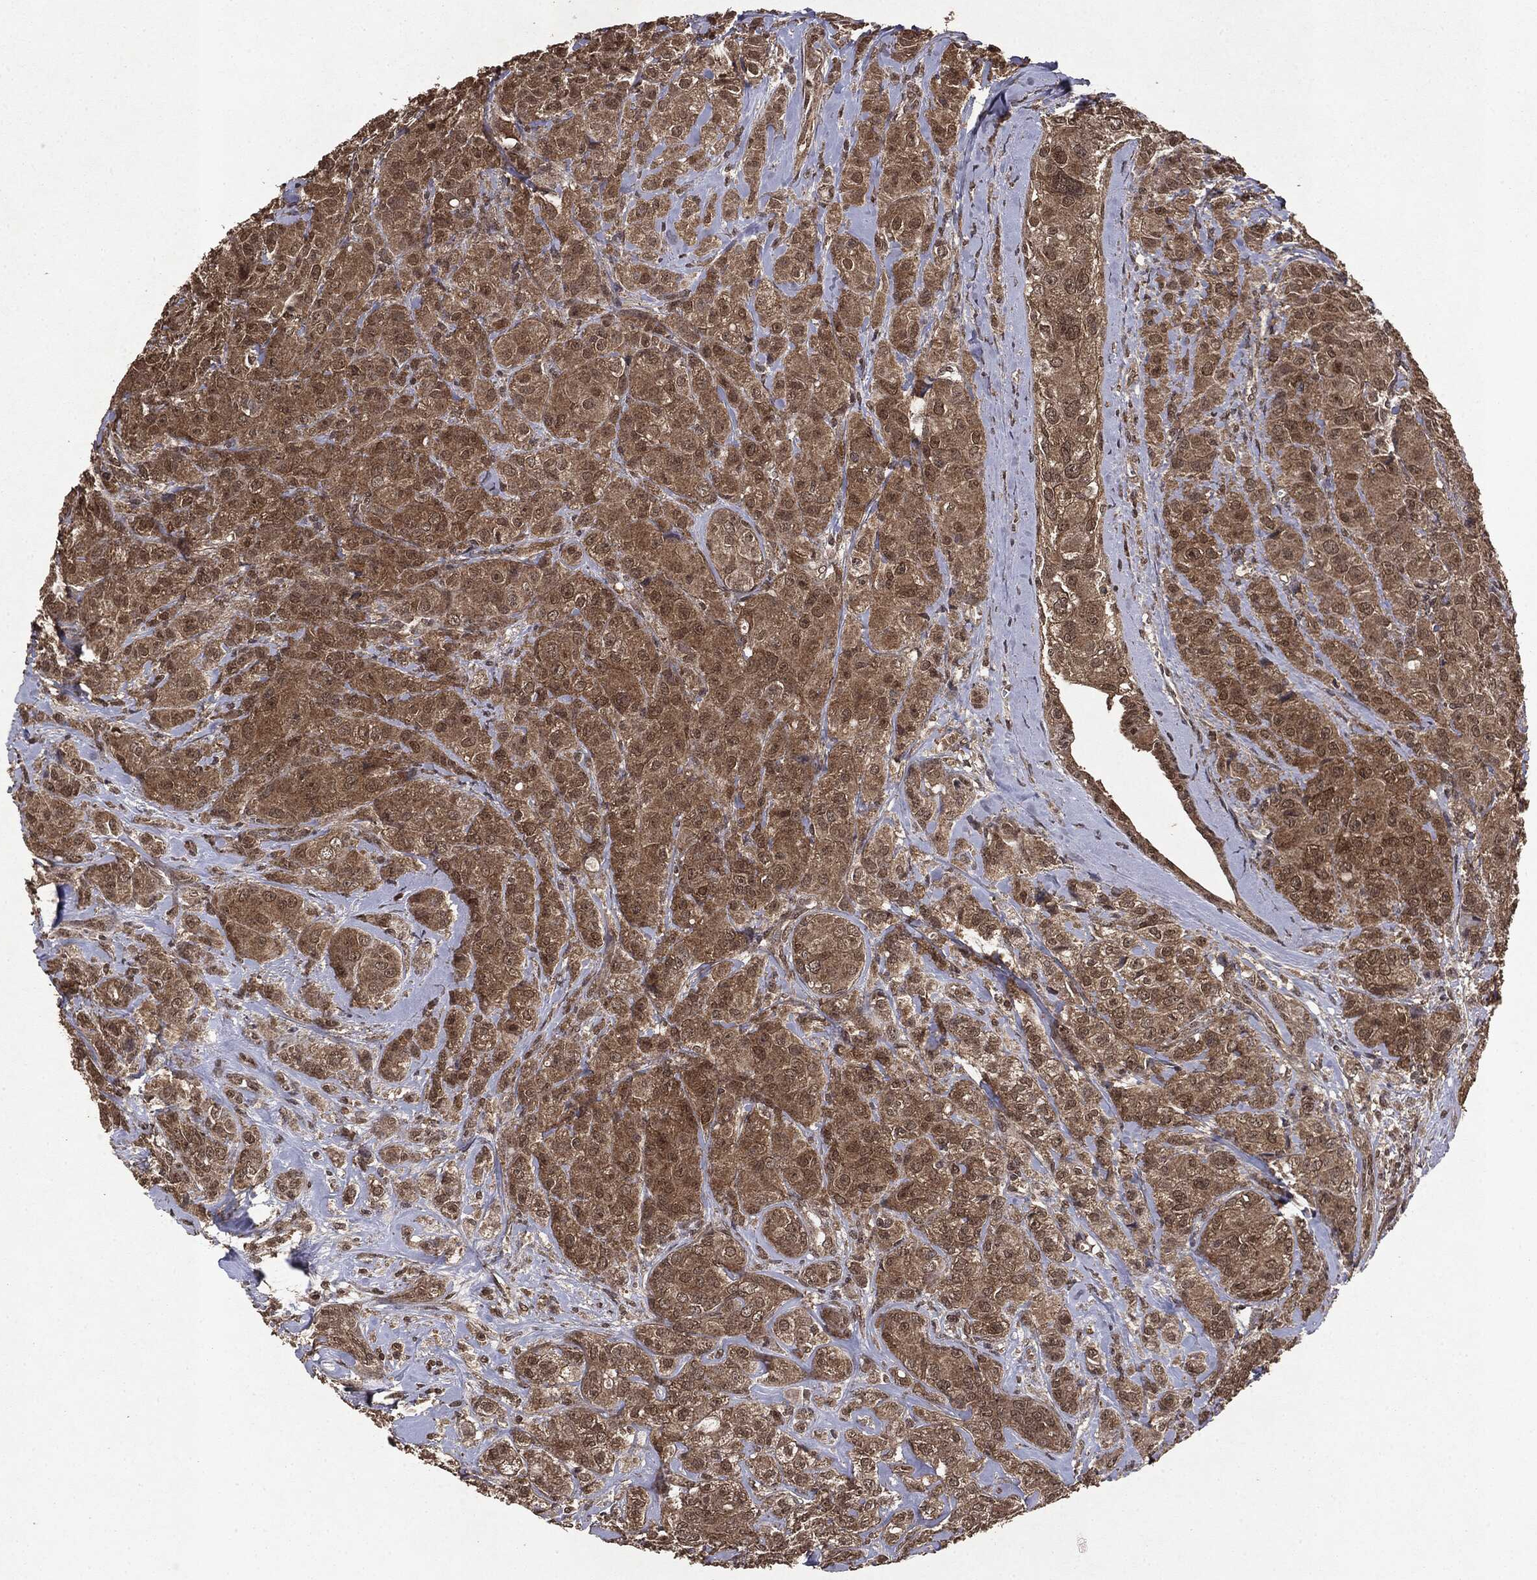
{"staining": {"intensity": "weak", "quantity": ">75%", "location": "cytoplasmic/membranous,nuclear"}, "tissue": "breast cancer", "cell_type": "Tumor cells", "image_type": "cancer", "snomed": [{"axis": "morphology", "description": "Normal tissue, NOS"}, {"axis": "morphology", "description": "Duct carcinoma"}, {"axis": "topography", "description": "Breast"}], "caption": "This is a photomicrograph of IHC staining of breast cancer (infiltrating ductal carcinoma), which shows weak expression in the cytoplasmic/membranous and nuclear of tumor cells.", "gene": "PEBP1", "patient": {"sex": "female", "age": 43}}